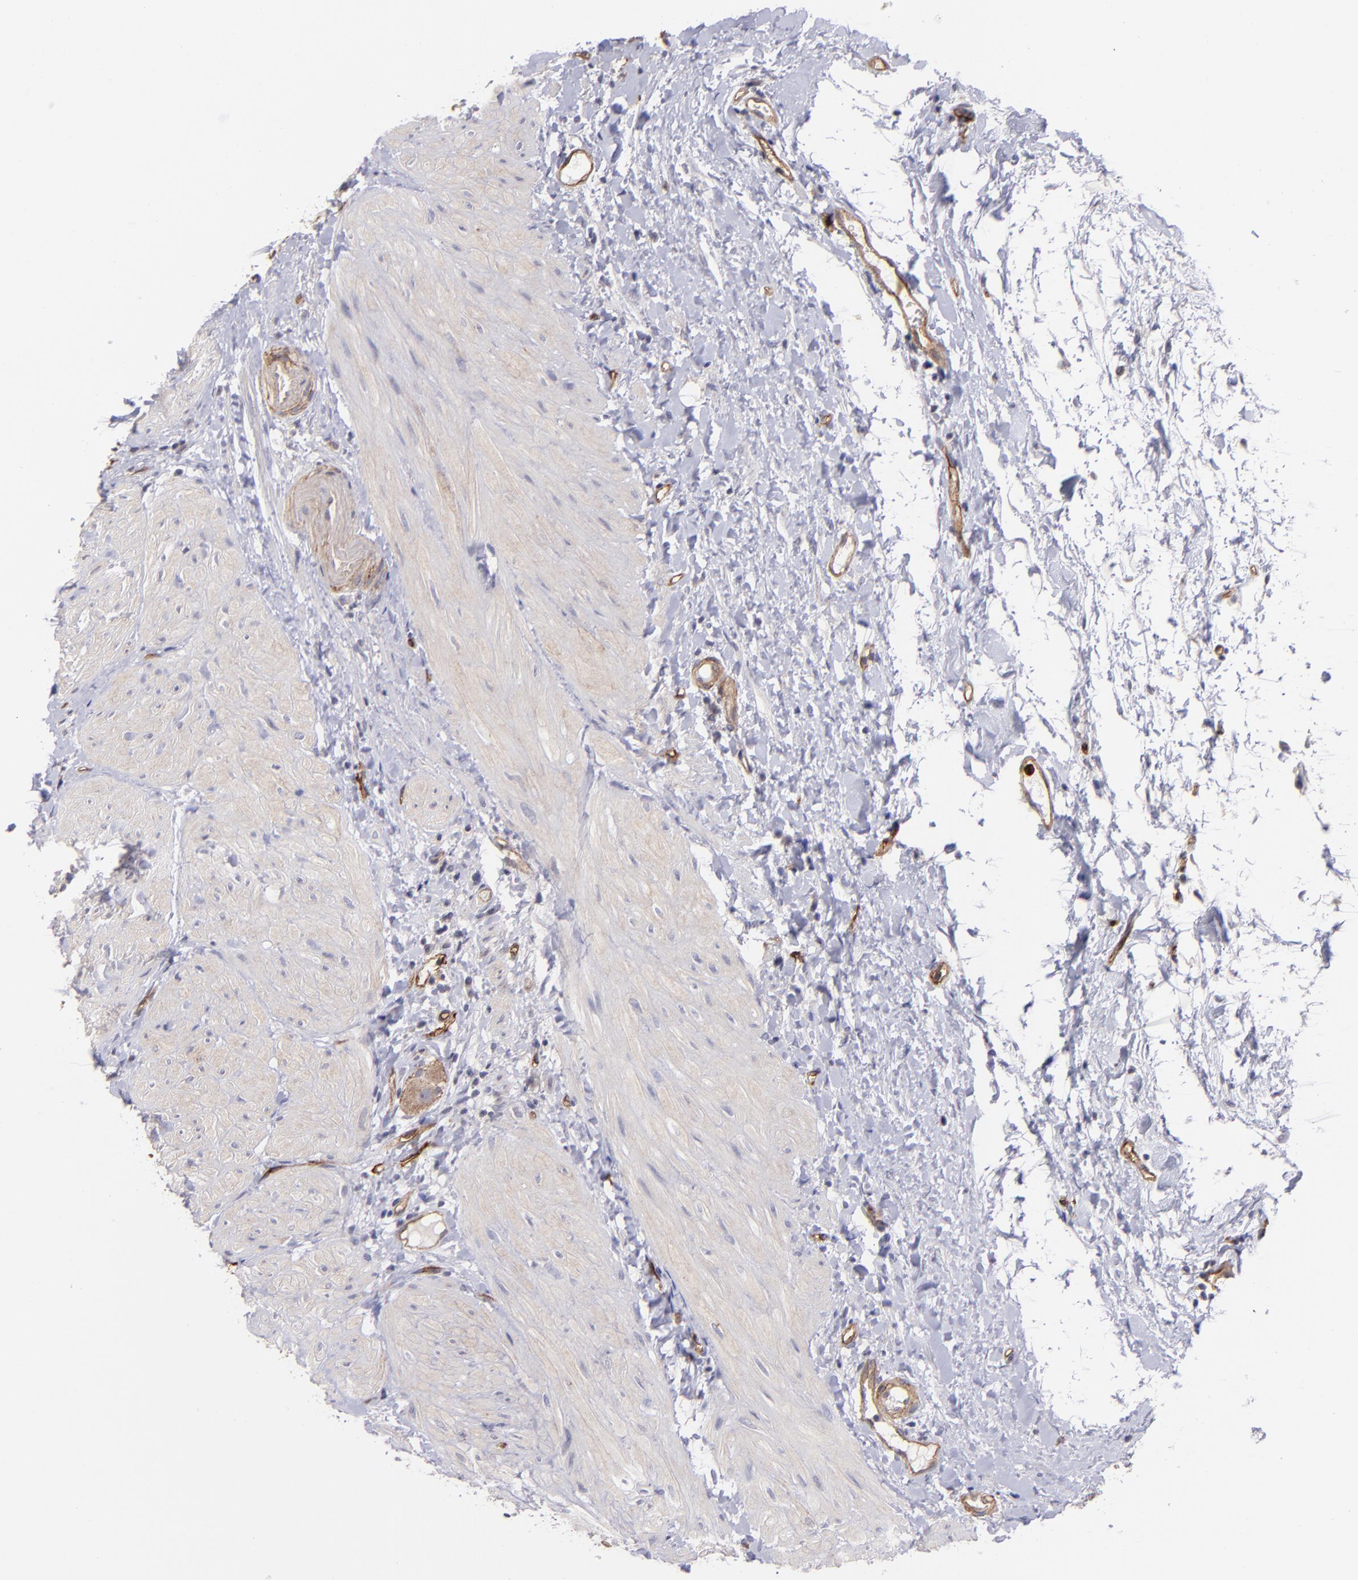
{"staining": {"intensity": "negative", "quantity": "none", "location": "none"}, "tissue": "gallbladder", "cell_type": "Glandular cells", "image_type": "normal", "snomed": [{"axis": "morphology", "description": "Normal tissue, NOS"}, {"axis": "morphology", "description": "Inflammation, NOS"}, {"axis": "topography", "description": "Gallbladder"}], "caption": "Glandular cells are negative for protein expression in normal human gallbladder. (IHC, brightfield microscopy, high magnification).", "gene": "DYSF", "patient": {"sex": "male", "age": 66}}